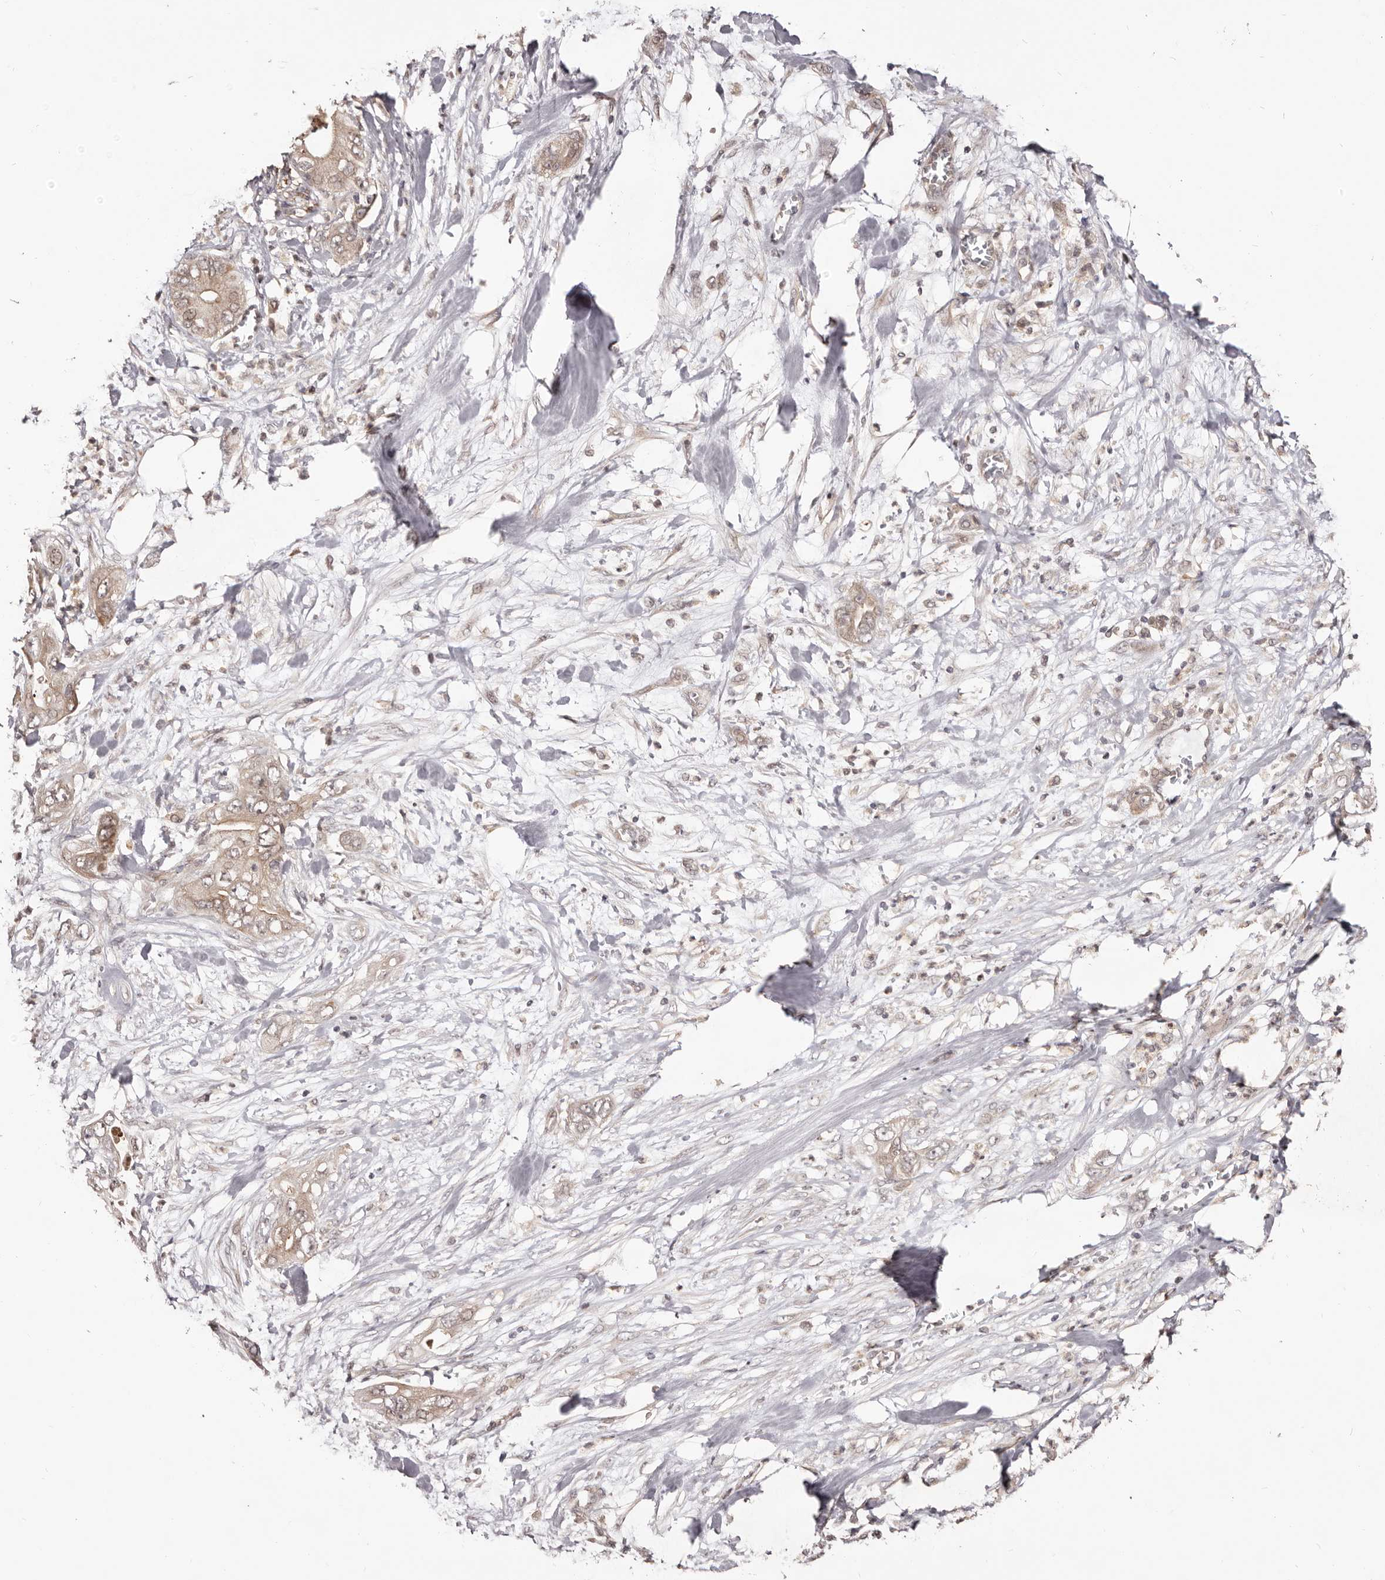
{"staining": {"intensity": "weak", "quantity": ">75%", "location": "cytoplasmic/membranous"}, "tissue": "pancreatic cancer", "cell_type": "Tumor cells", "image_type": "cancer", "snomed": [{"axis": "morphology", "description": "Adenocarcinoma, NOS"}, {"axis": "topography", "description": "Pancreas"}], "caption": "The histopathology image reveals staining of pancreatic cancer (adenocarcinoma), revealing weak cytoplasmic/membranous protein staining (brown color) within tumor cells.", "gene": "MDP1", "patient": {"sex": "female", "age": 78}}